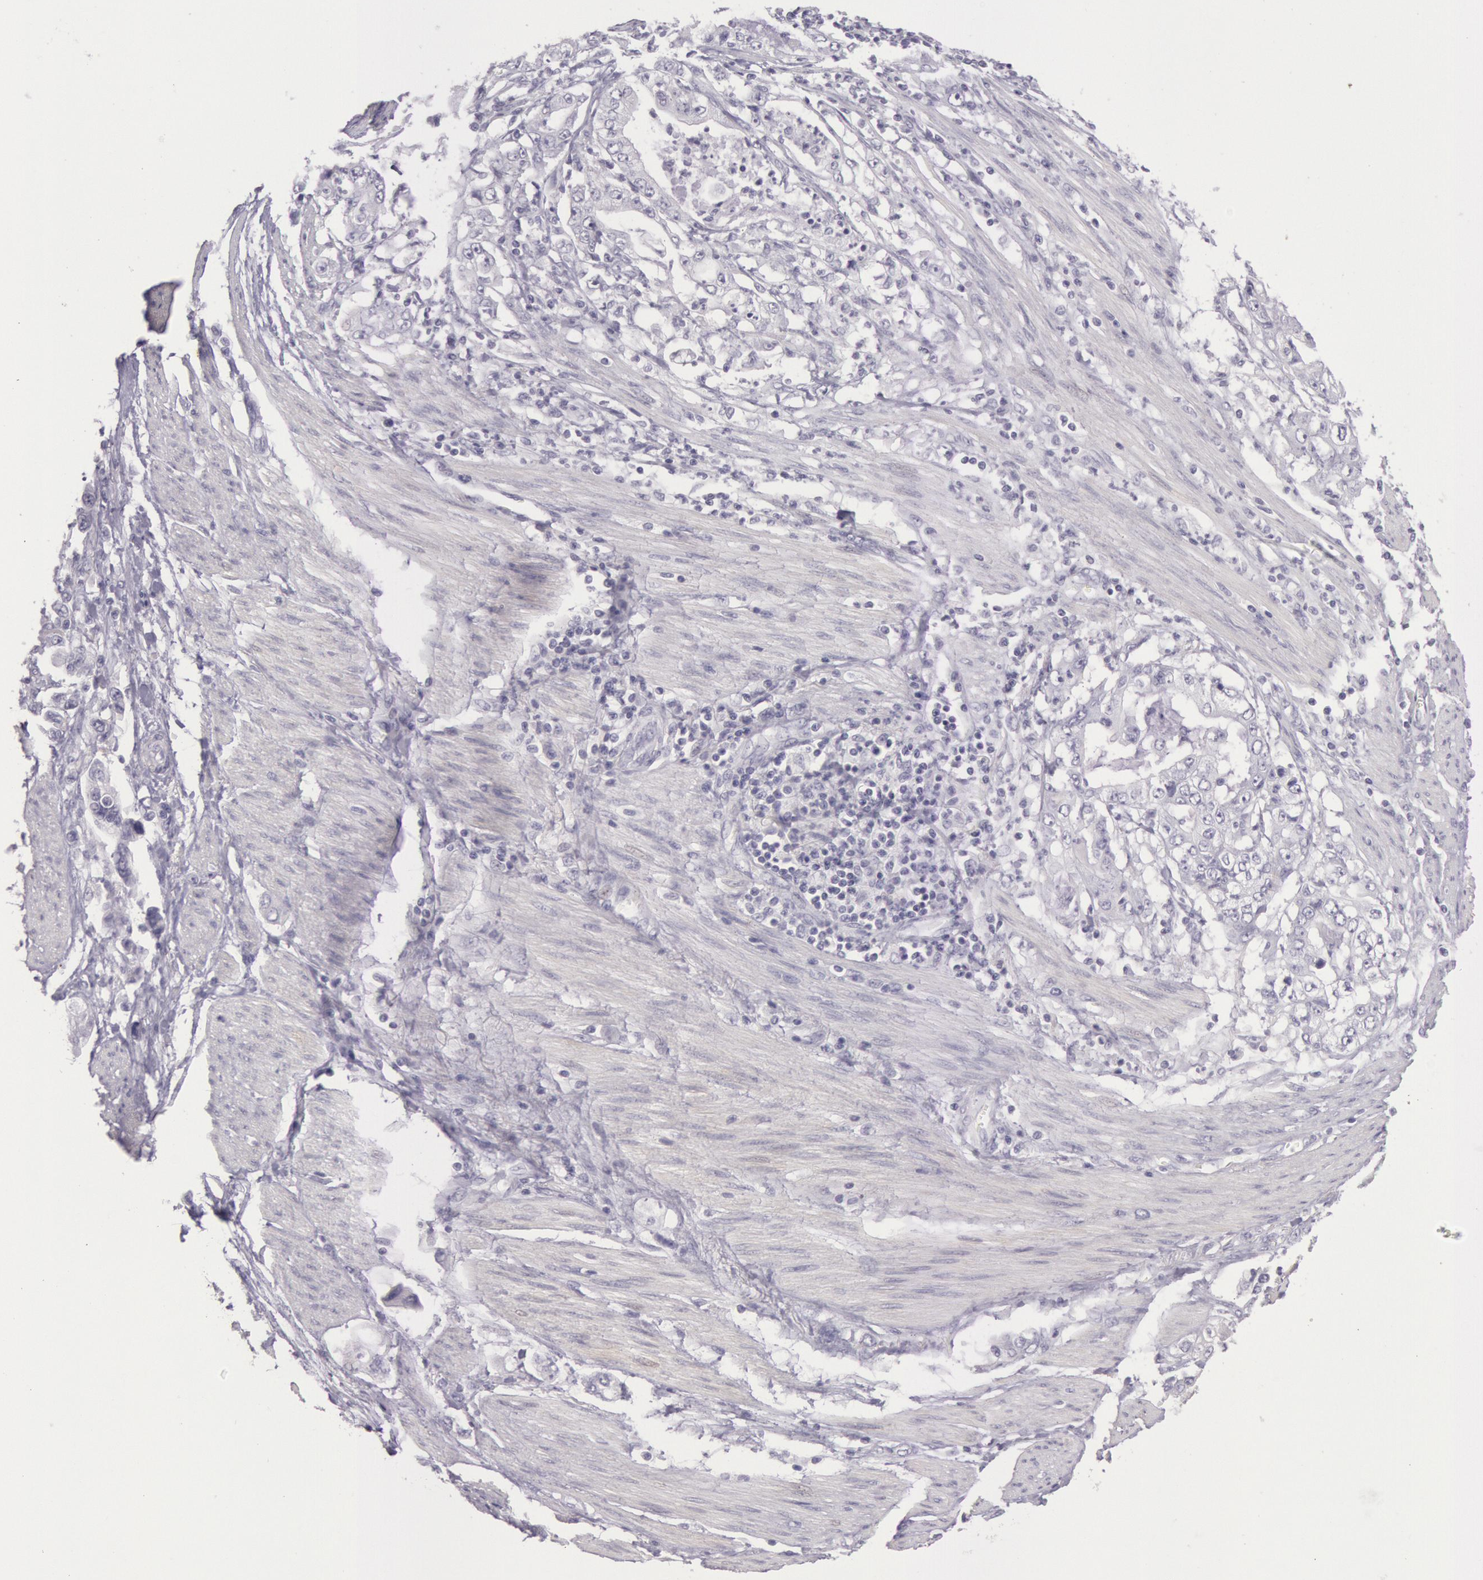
{"staining": {"intensity": "negative", "quantity": "none", "location": "none"}, "tissue": "stomach cancer", "cell_type": "Tumor cells", "image_type": "cancer", "snomed": [{"axis": "morphology", "description": "Adenocarcinoma, NOS"}, {"axis": "topography", "description": "Pancreas"}, {"axis": "topography", "description": "Stomach, upper"}], "caption": "DAB immunohistochemical staining of adenocarcinoma (stomach) exhibits no significant expression in tumor cells.", "gene": "CKB", "patient": {"sex": "male", "age": 77}}